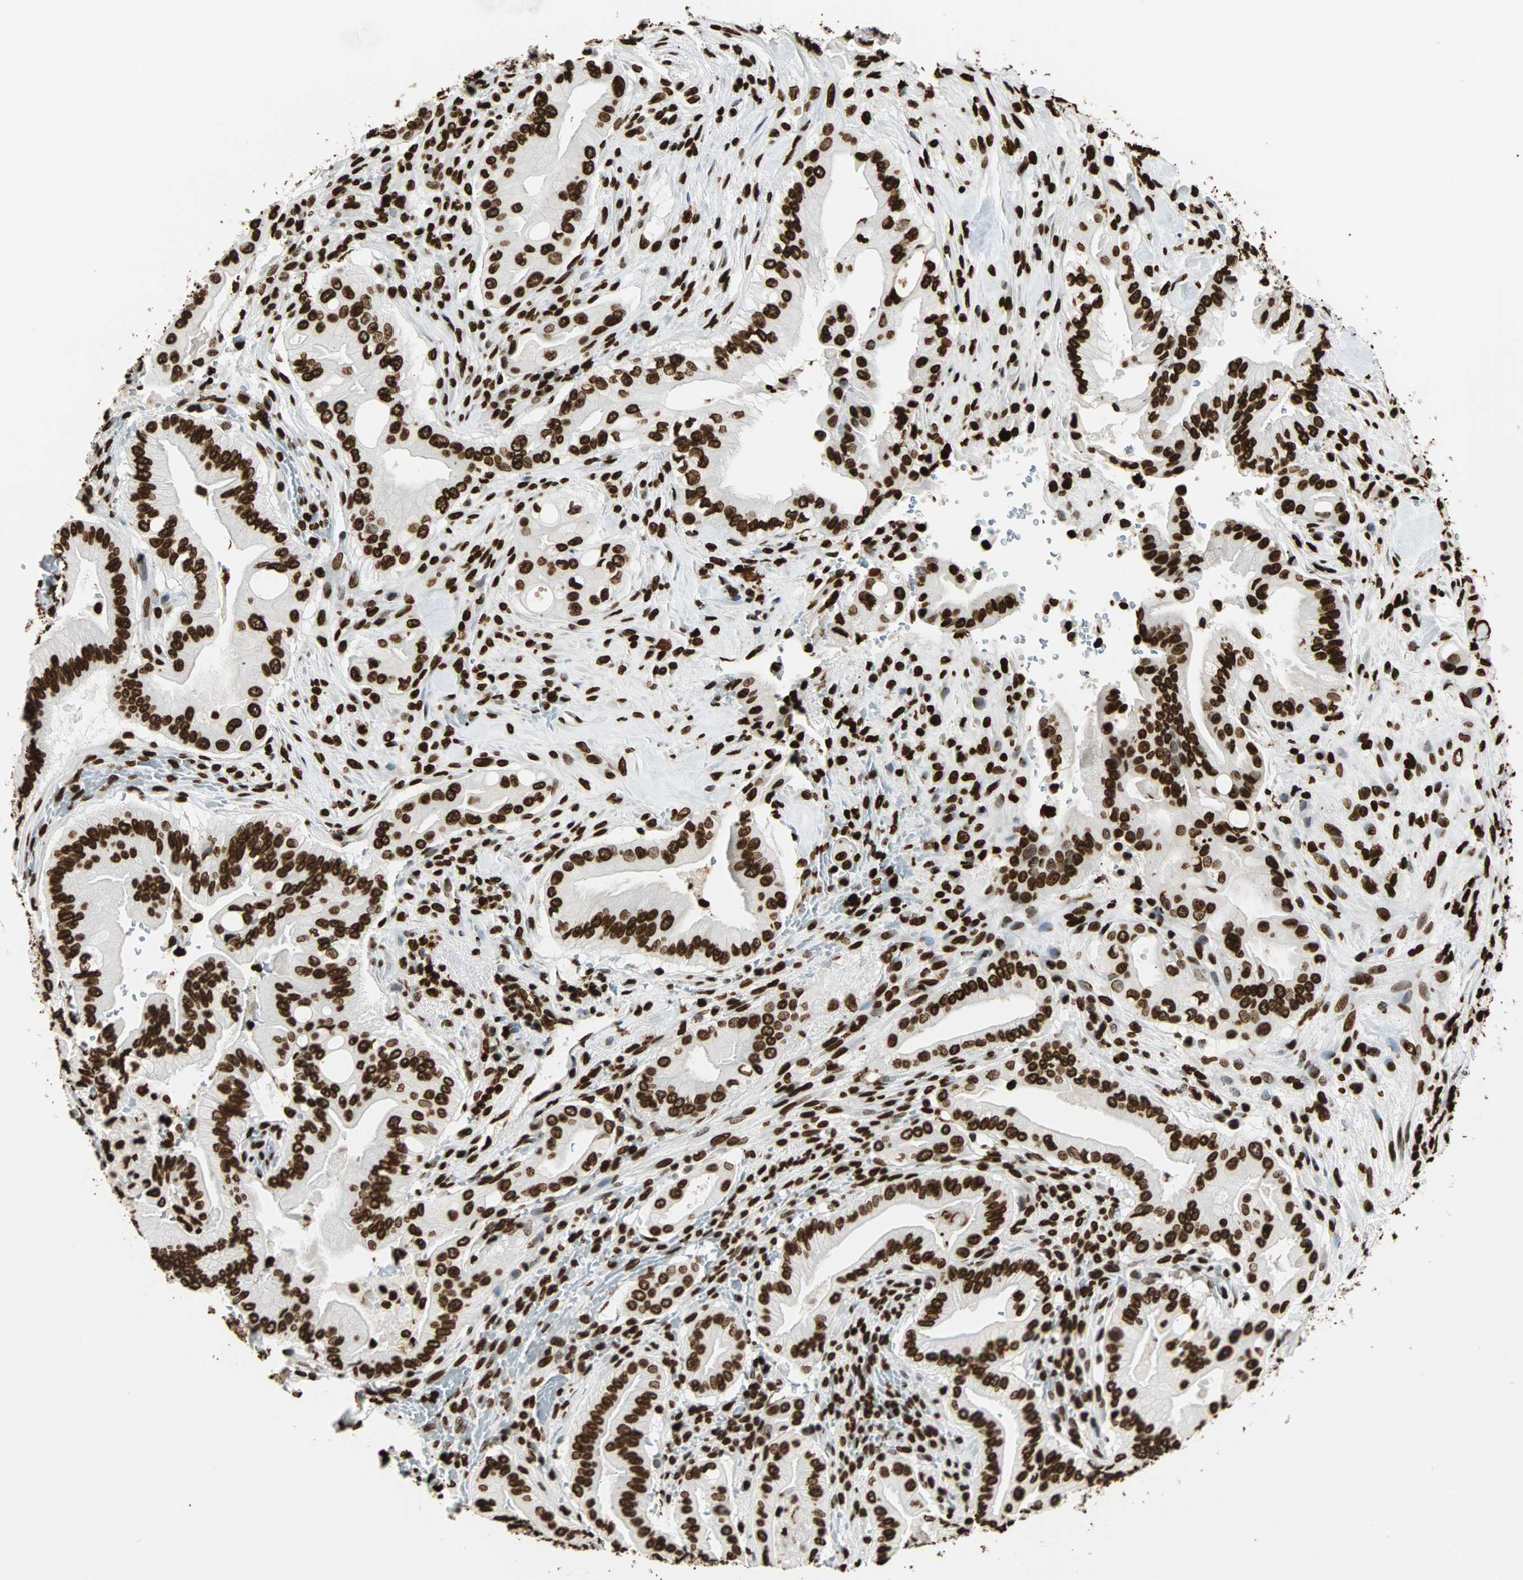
{"staining": {"intensity": "strong", "quantity": ">75%", "location": "nuclear"}, "tissue": "liver cancer", "cell_type": "Tumor cells", "image_type": "cancer", "snomed": [{"axis": "morphology", "description": "Cholangiocarcinoma"}, {"axis": "topography", "description": "Liver"}], "caption": "Approximately >75% of tumor cells in cholangiocarcinoma (liver) demonstrate strong nuclear protein expression as visualized by brown immunohistochemical staining.", "gene": "GLI2", "patient": {"sex": "female", "age": 68}}